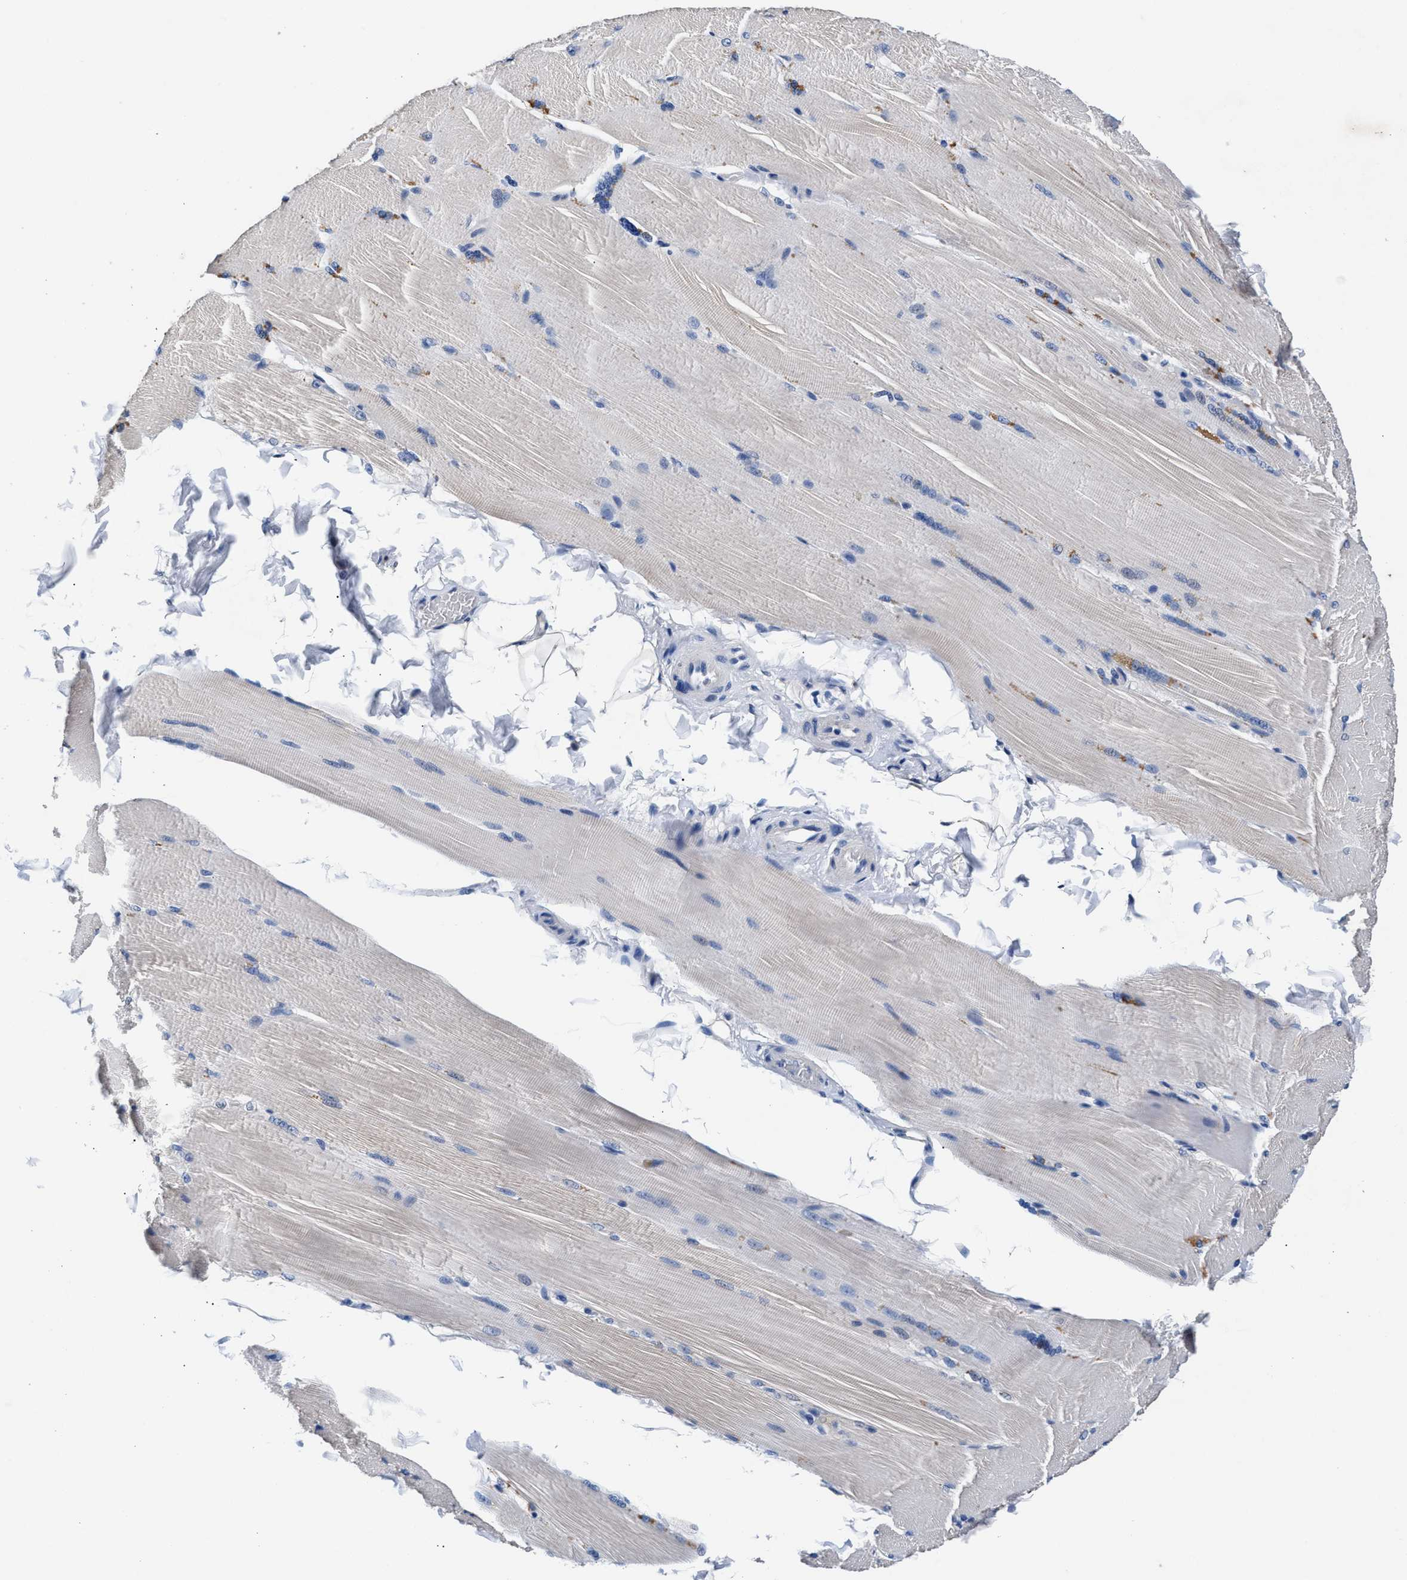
{"staining": {"intensity": "negative", "quantity": "none", "location": "none"}, "tissue": "skeletal muscle", "cell_type": "Myocytes", "image_type": "normal", "snomed": [{"axis": "morphology", "description": "Normal tissue, NOS"}, {"axis": "topography", "description": "Skin"}, {"axis": "topography", "description": "Skeletal muscle"}], "caption": "The histopathology image displays no staining of myocytes in normal skeletal muscle.", "gene": "GSTM1", "patient": {"sex": "male", "age": 83}}